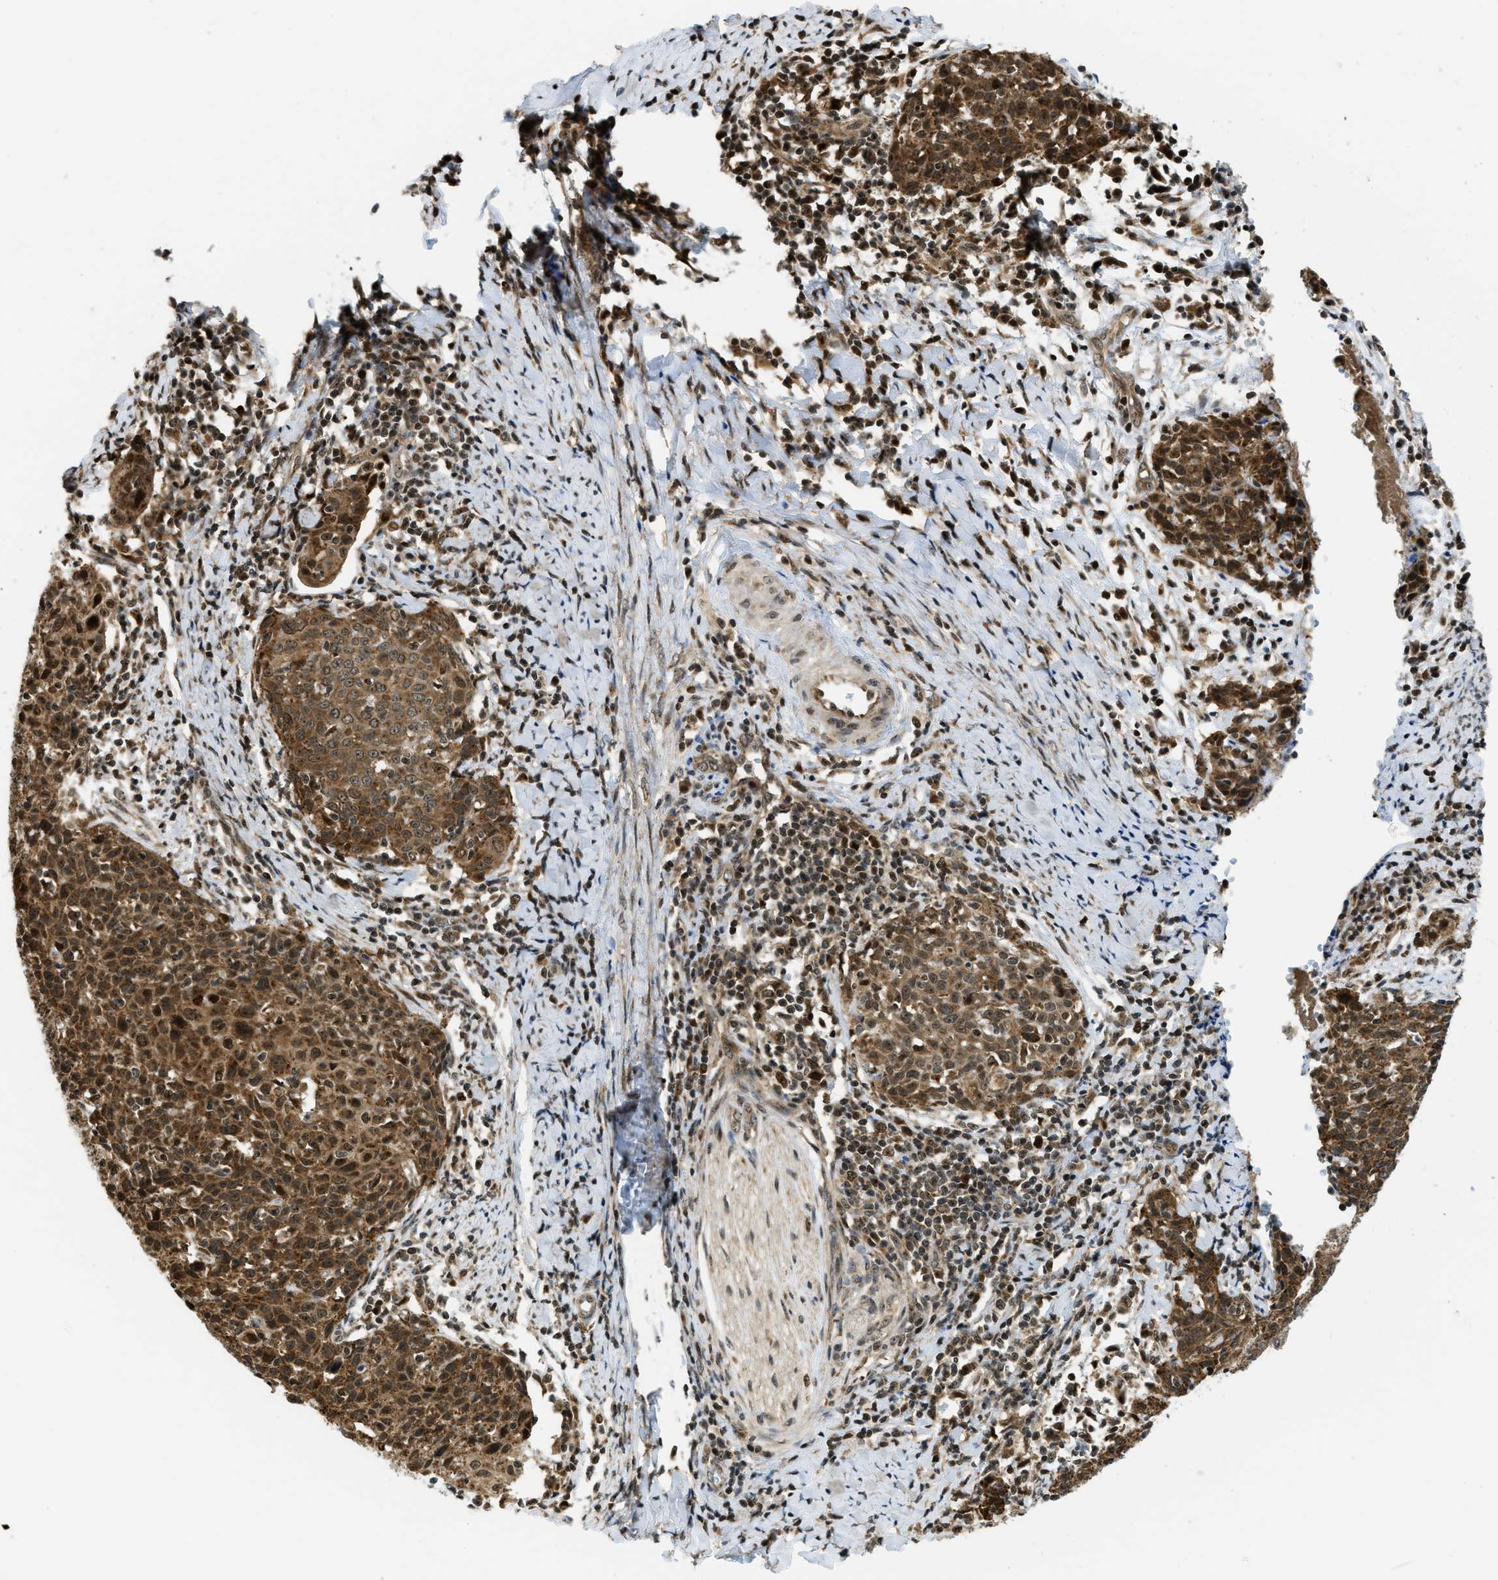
{"staining": {"intensity": "strong", "quantity": ">75%", "location": "cytoplasmic/membranous"}, "tissue": "cervical cancer", "cell_type": "Tumor cells", "image_type": "cancer", "snomed": [{"axis": "morphology", "description": "Squamous cell carcinoma, NOS"}, {"axis": "topography", "description": "Cervix"}], "caption": "Cervical cancer stained with a protein marker exhibits strong staining in tumor cells.", "gene": "TACC1", "patient": {"sex": "female", "age": 38}}